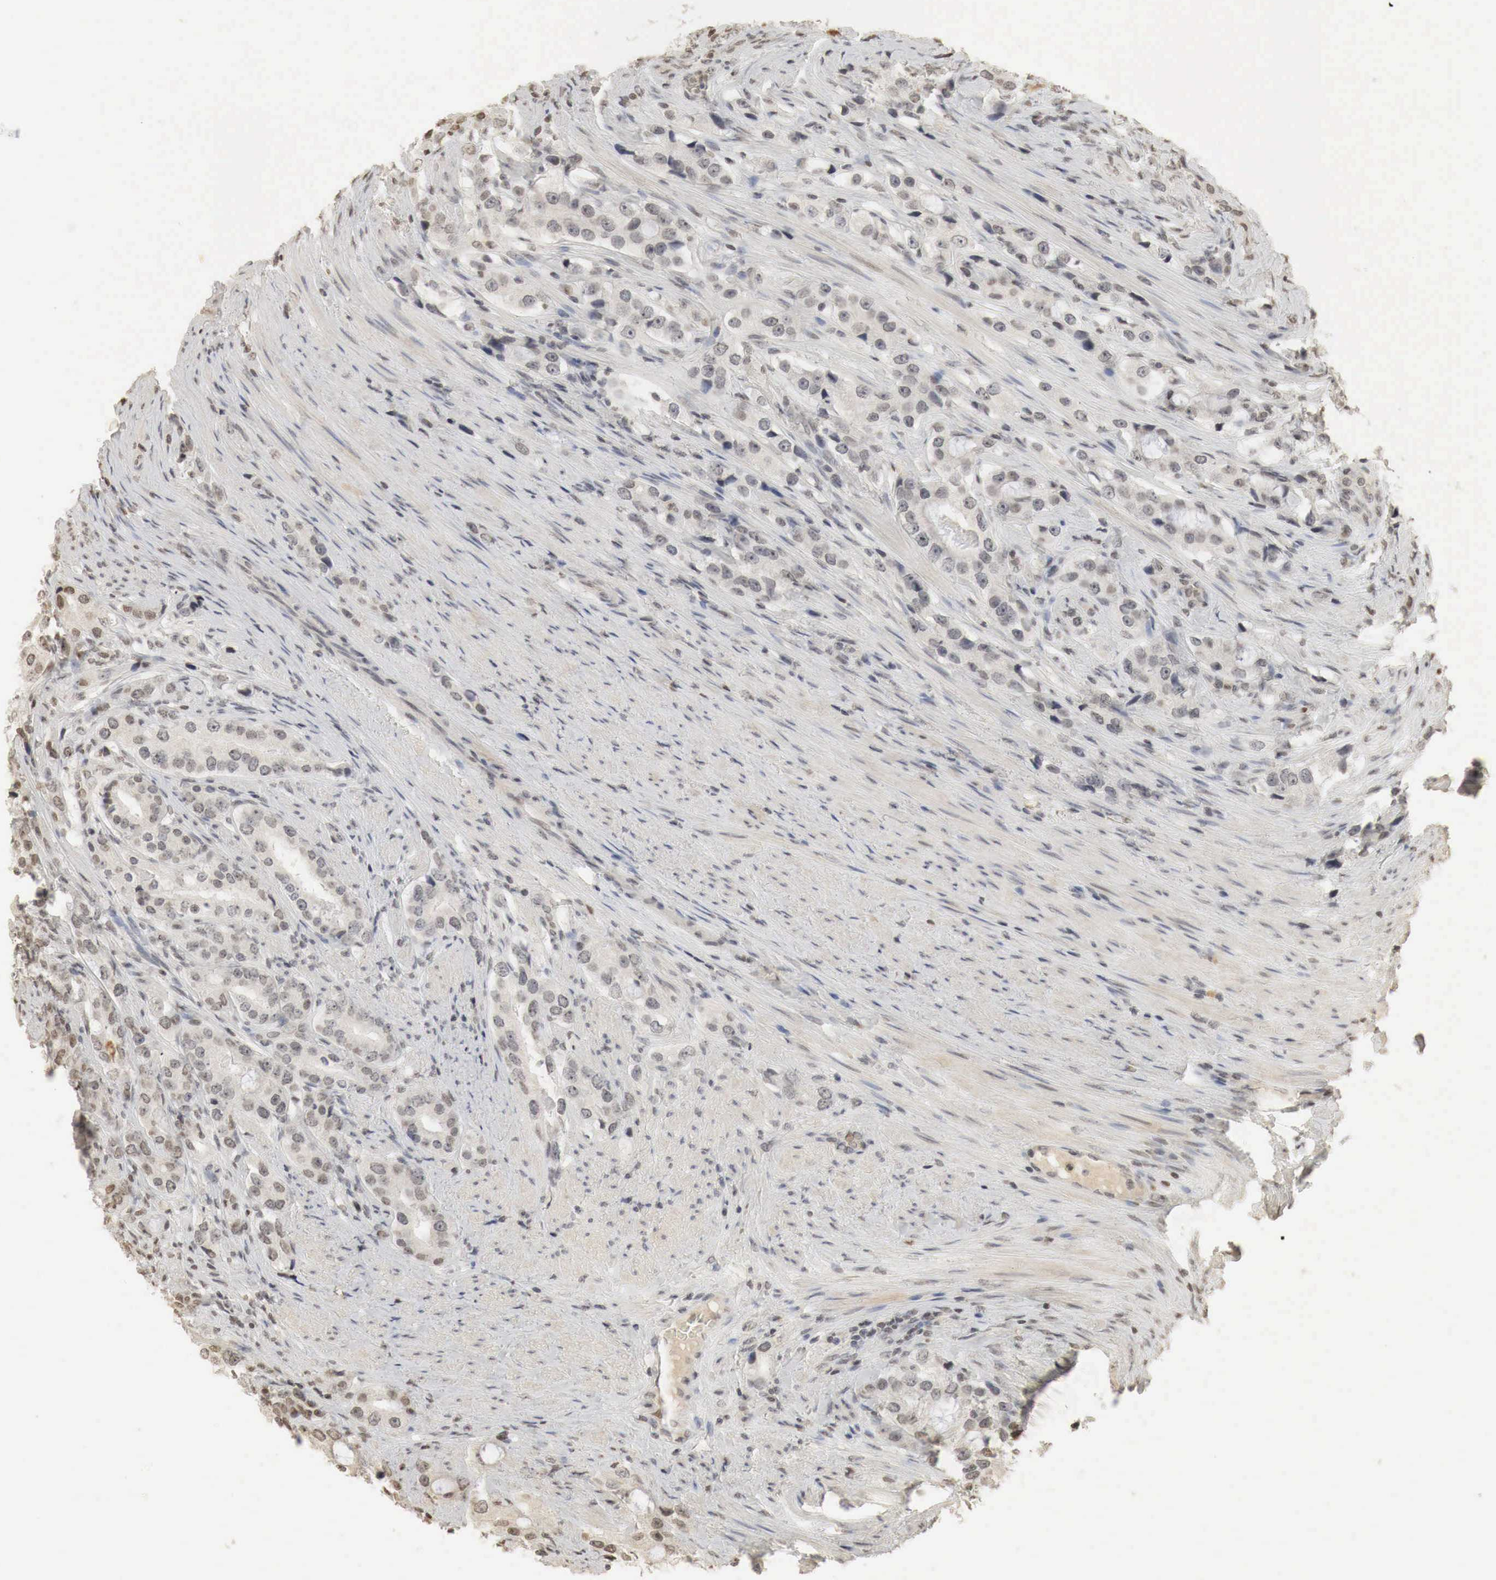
{"staining": {"intensity": "negative", "quantity": "none", "location": "none"}, "tissue": "prostate cancer", "cell_type": "Tumor cells", "image_type": "cancer", "snomed": [{"axis": "morphology", "description": "Adenocarcinoma, Medium grade"}, {"axis": "topography", "description": "Prostate"}], "caption": "The immunohistochemistry (IHC) micrograph has no significant expression in tumor cells of prostate cancer tissue.", "gene": "ERBB4", "patient": {"sex": "male", "age": 72}}